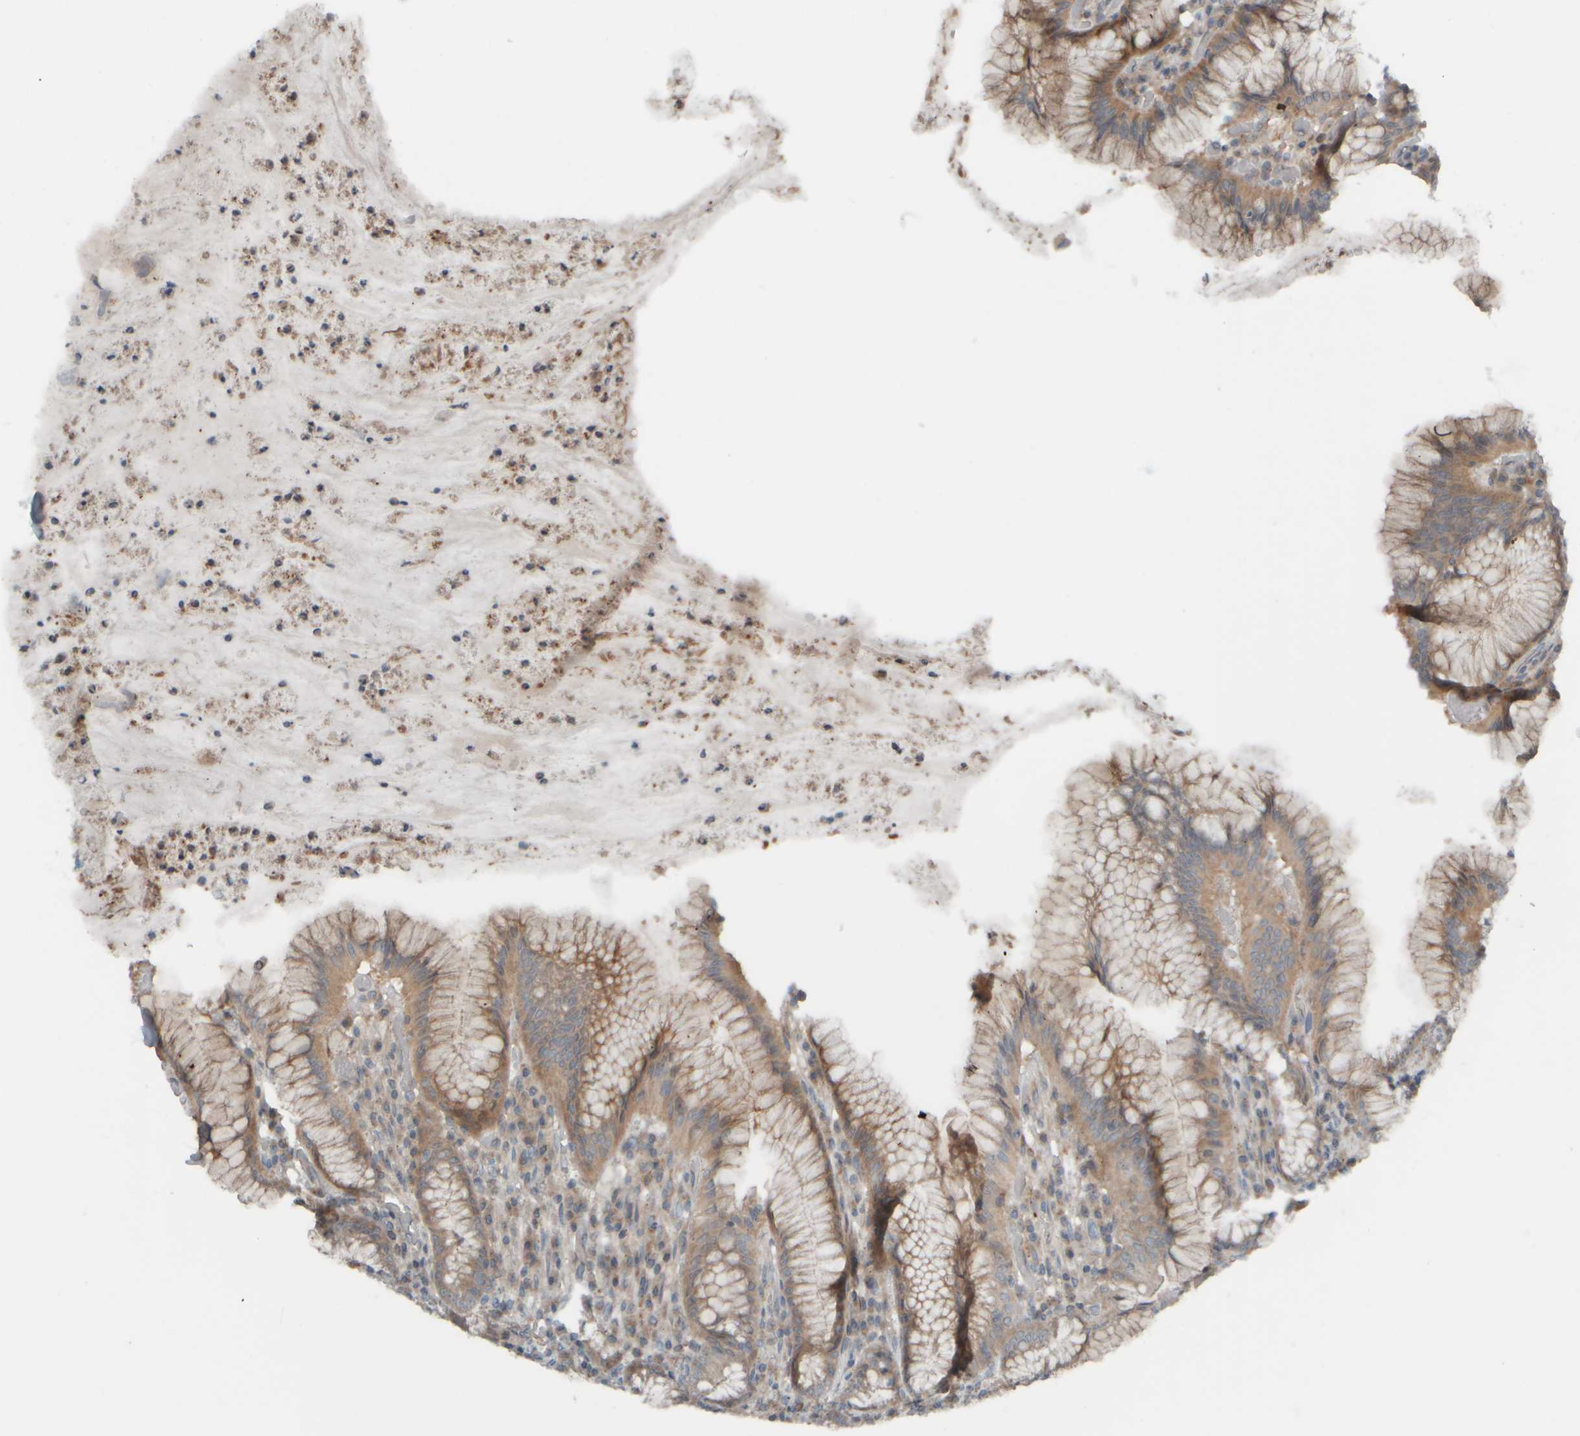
{"staining": {"intensity": "moderate", "quantity": "25%-75%", "location": "cytoplasmic/membranous"}, "tissue": "stomach", "cell_type": "Glandular cells", "image_type": "normal", "snomed": [{"axis": "morphology", "description": "Normal tissue, NOS"}, {"axis": "topography", "description": "Stomach"}], "caption": "Immunohistochemical staining of benign human stomach demonstrates moderate cytoplasmic/membranous protein staining in about 25%-75% of glandular cells.", "gene": "HGS", "patient": {"sex": "male", "age": 55}}